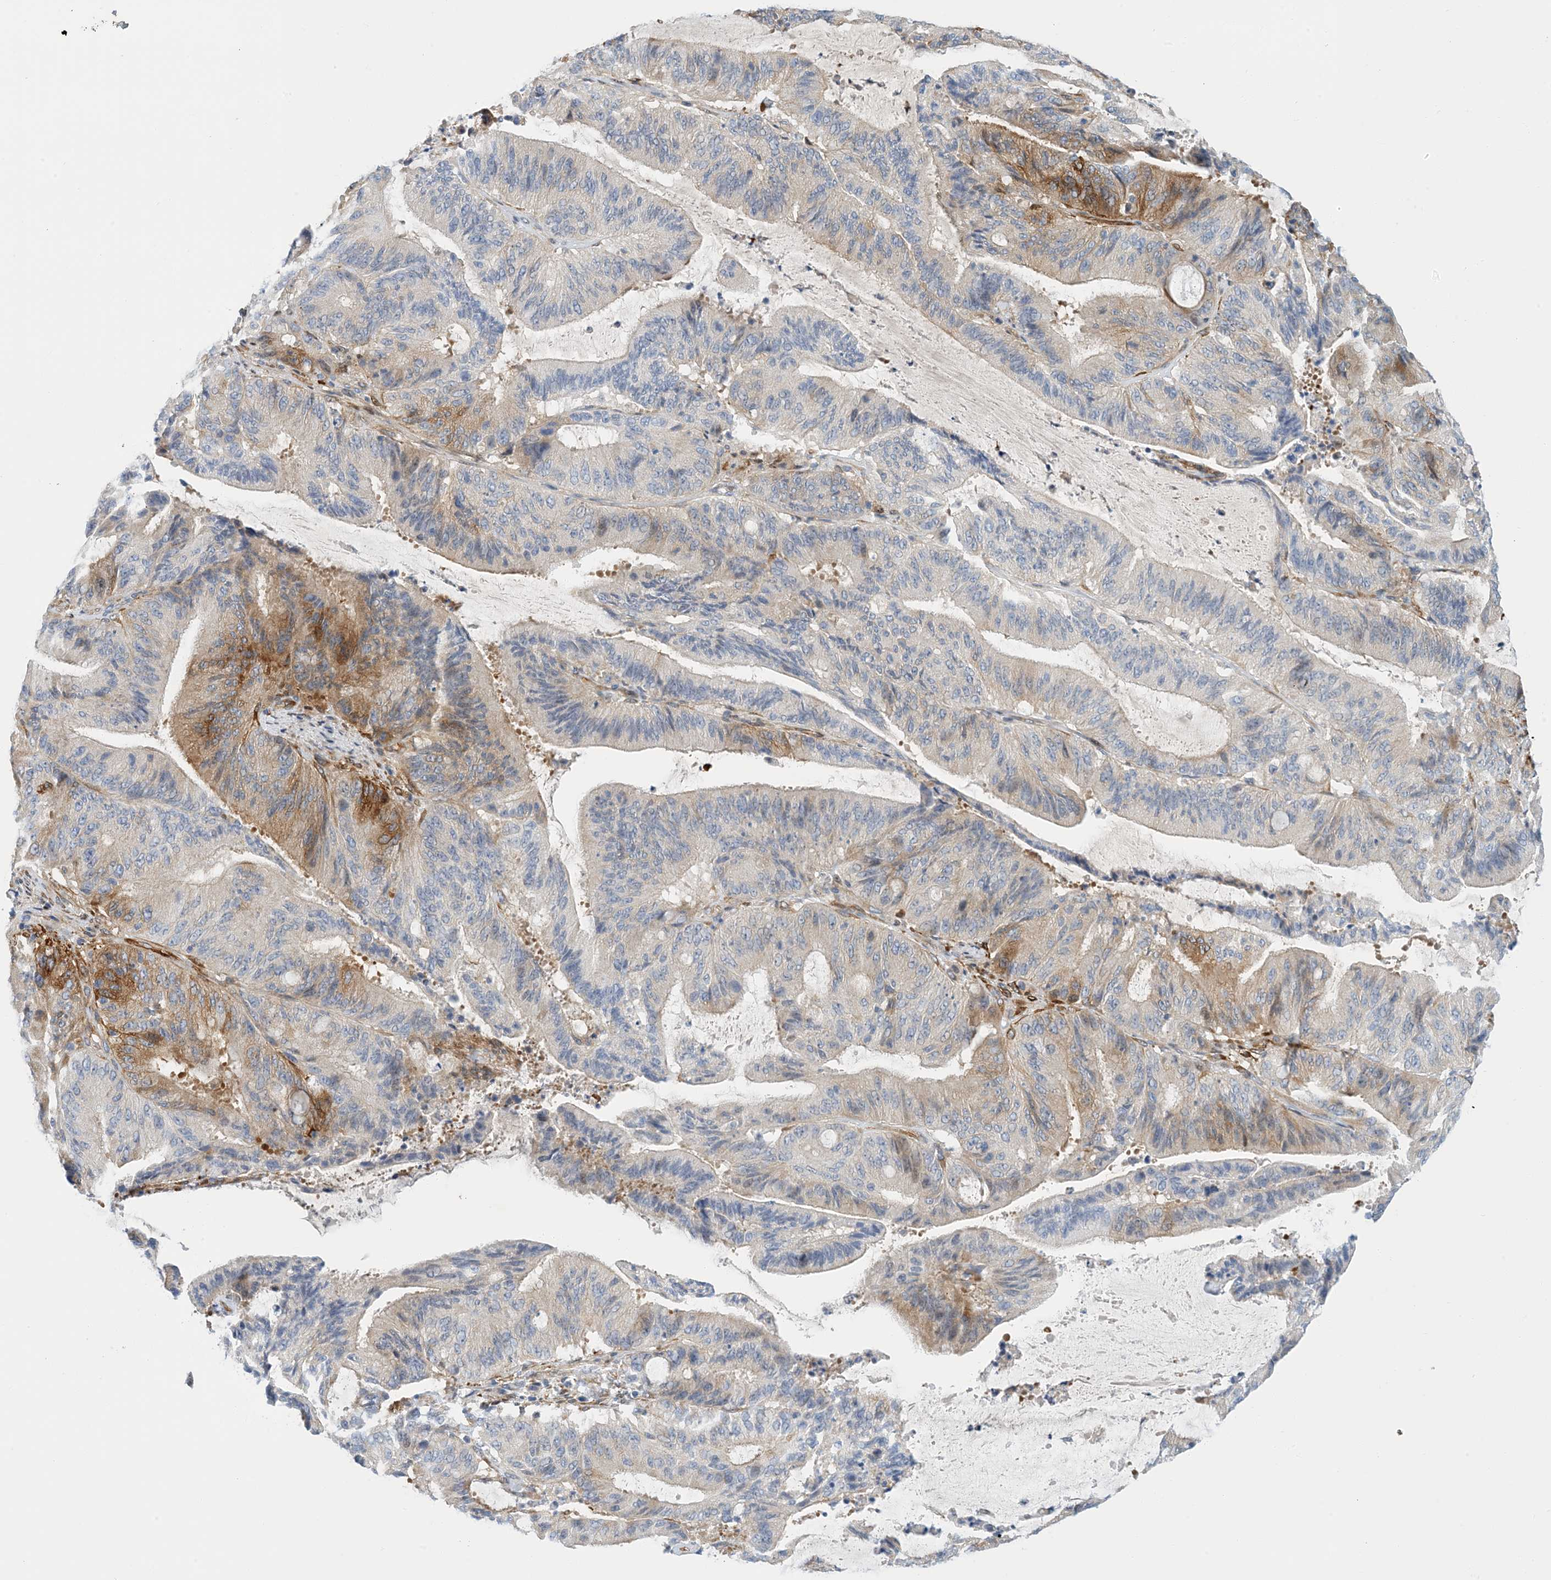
{"staining": {"intensity": "moderate", "quantity": "<25%", "location": "cytoplasmic/membranous"}, "tissue": "liver cancer", "cell_type": "Tumor cells", "image_type": "cancer", "snomed": [{"axis": "morphology", "description": "Normal tissue, NOS"}, {"axis": "morphology", "description": "Cholangiocarcinoma"}, {"axis": "topography", "description": "Liver"}, {"axis": "topography", "description": "Peripheral nerve tissue"}], "caption": "Cholangiocarcinoma (liver) tissue exhibits moderate cytoplasmic/membranous staining in approximately <25% of tumor cells, visualized by immunohistochemistry.", "gene": "PCDHA2", "patient": {"sex": "female", "age": 73}}